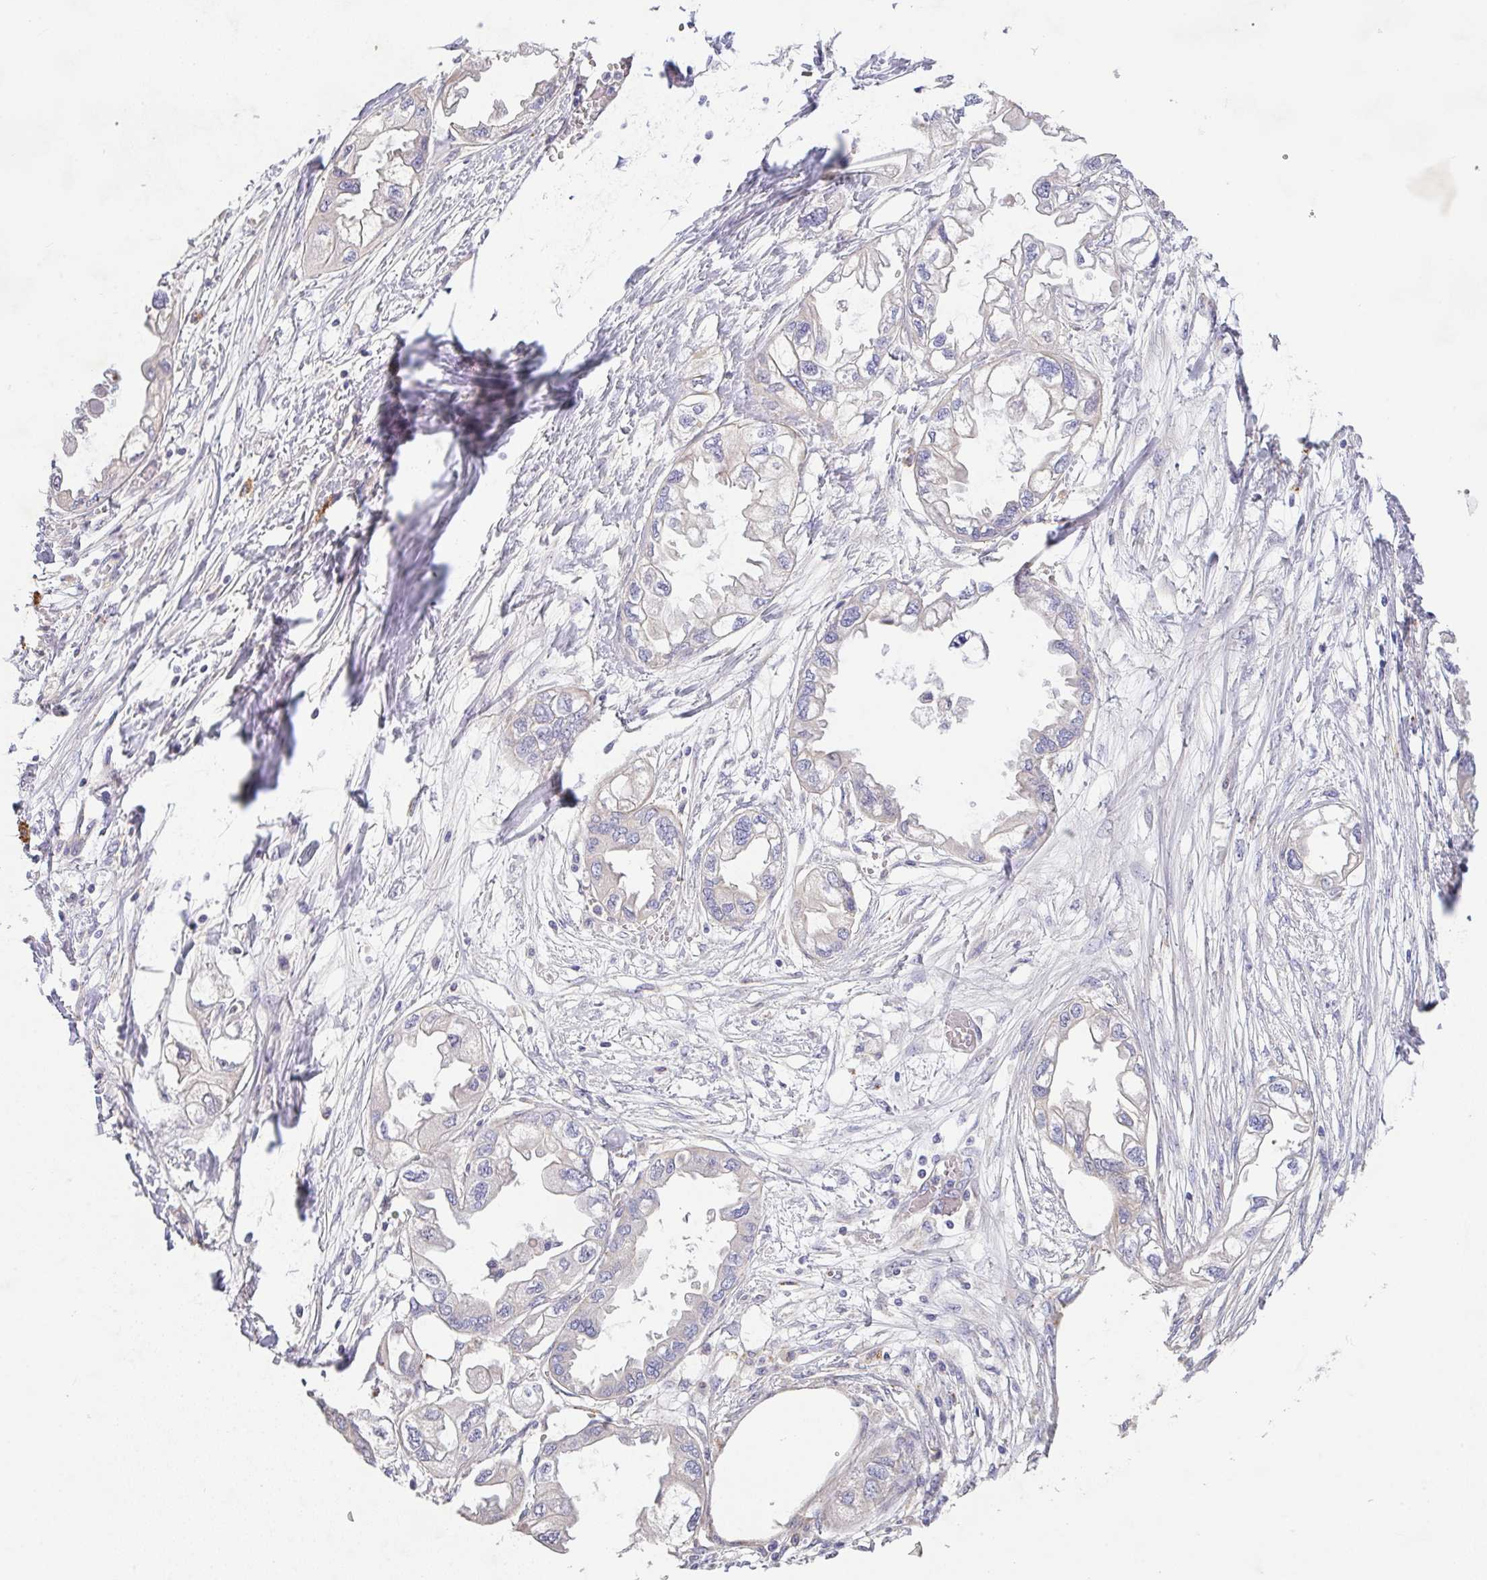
{"staining": {"intensity": "negative", "quantity": "none", "location": "none"}, "tissue": "endometrial cancer", "cell_type": "Tumor cells", "image_type": "cancer", "snomed": [{"axis": "morphology", "description": "Adenocarcinoma, NOS"}, {"axis": "morphology", "description": "Adenocarcinoma, metastatic, NOS"}, {"axis": "topography", "description": "Adipose tissue"}, {"axis": "topography", "description": "Endometrium"}], "caption": "DAB immunohistochemical staining of human endometrial cancer (adenocarcinoma) reveals no significant expression in tumor cells. (DAB immunohistochemistry (IHC) visualized using brightfield microscopy, high magnification).", "gene": "EPN3", "patient": {"sex": "female", "age": 67}}